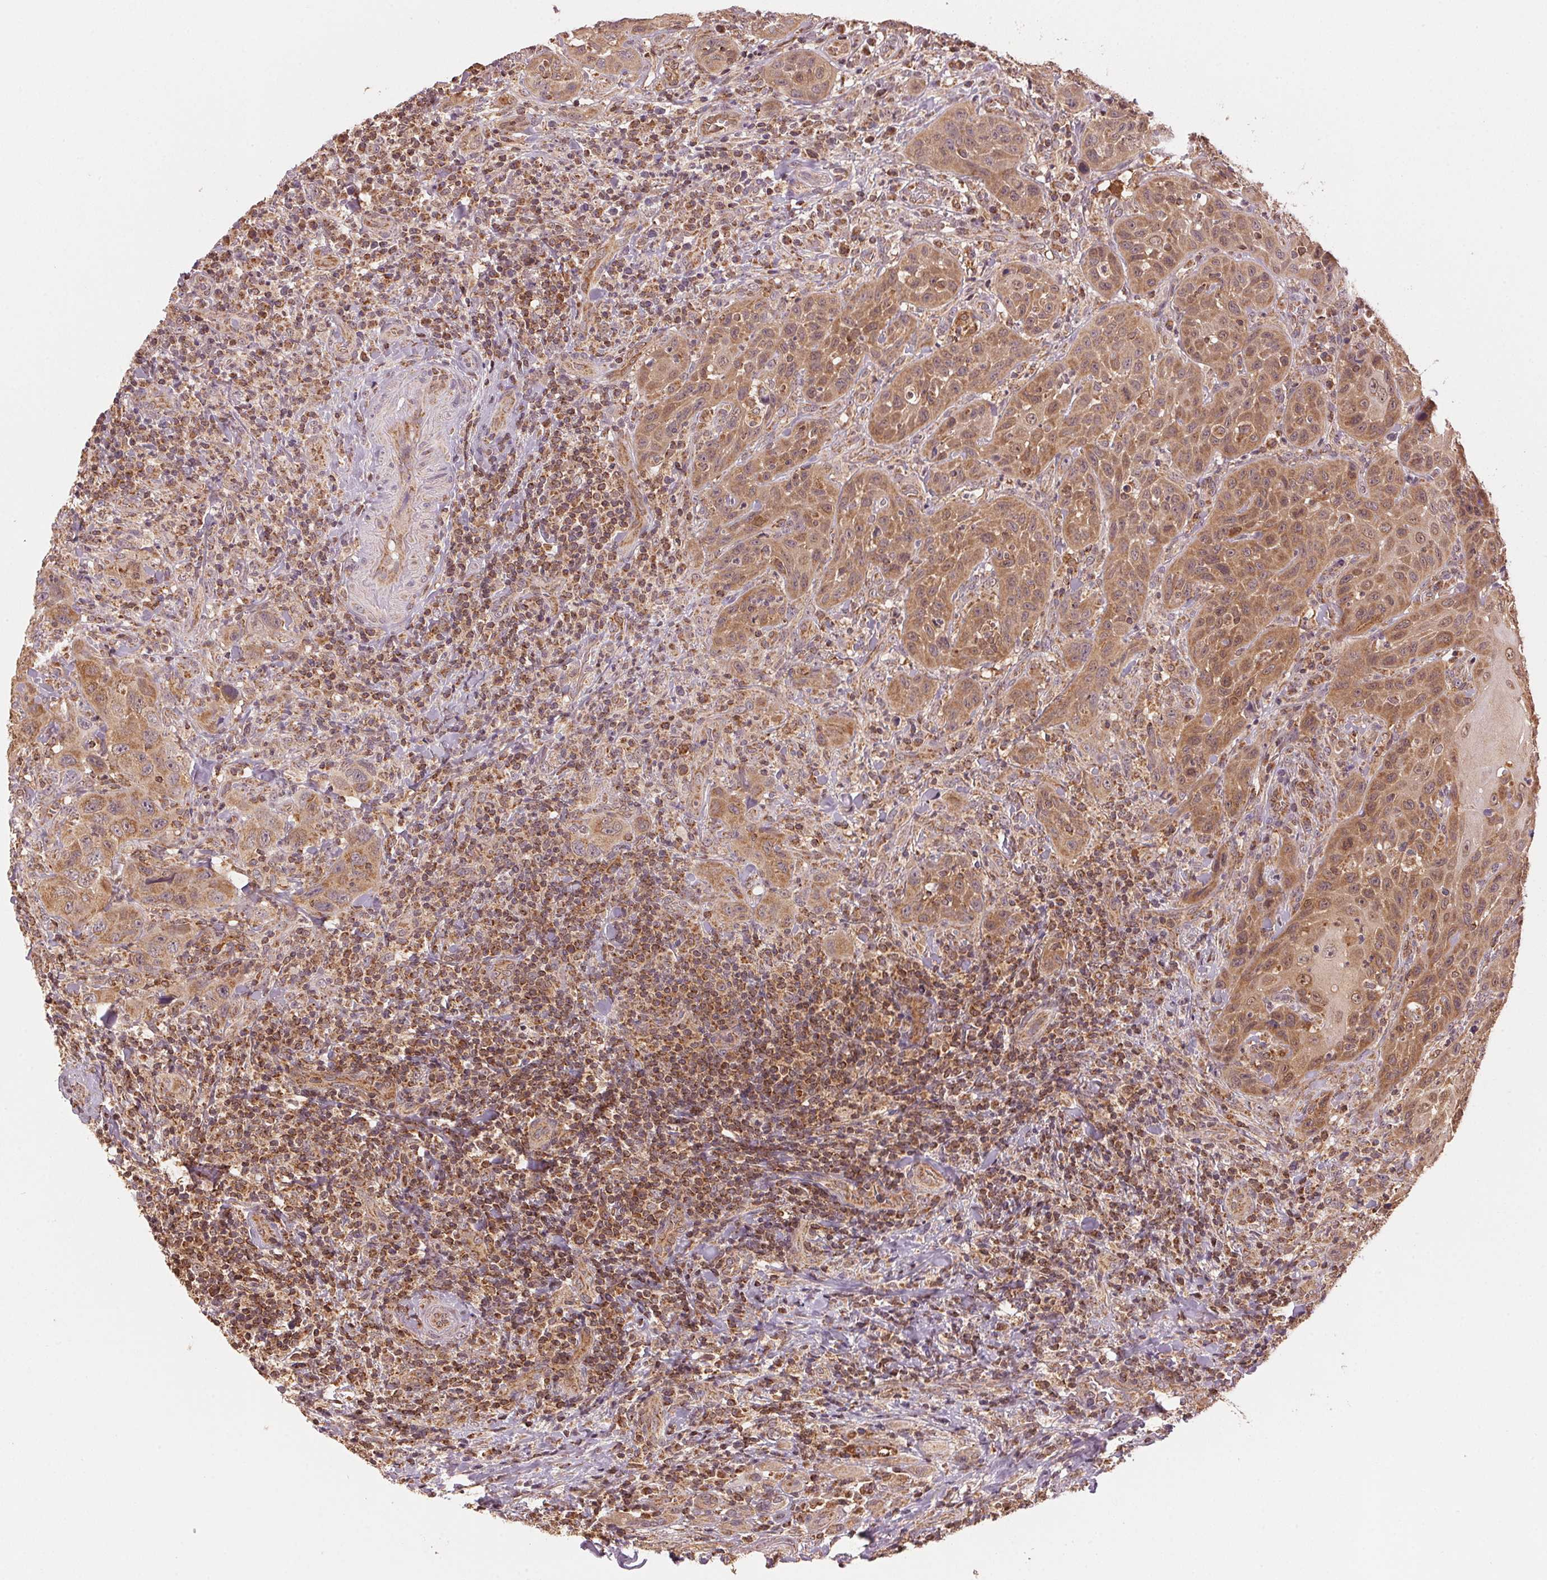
{"staining": {"intensity": "moderate", "quantity": ">75%", "location": "cytoplasmic/membranous"}, "tissue": "head and neck cancer", "cell_type": "Tumor cells", "image_type": "cancer", "snomed": [{"axis": "morphology", "description": "Normal tissue, NOS"}, {"axis": "morphology", "description": "Squamous cell carcinoma, NOS"}, {"axis": "topography", "description": "Oral tissue"}, {"axis": "topography", "description": "Tounge, NOS"}, {"axis": "topography", "description": "Head-Neck"}], "caption": "DAB immunohistochemical staining of squamous cell carcinoma (head and neck) reveals moderate cytoplasmic/membranous protein staining in approximately >75% of tumor cells. (DAB (3,3'-diaminobenzidine) = brown stain, brightfield microscopy at high magnification).", "gene": "ARHGAP6", "patient": {"sex": "male", "age": 62}}